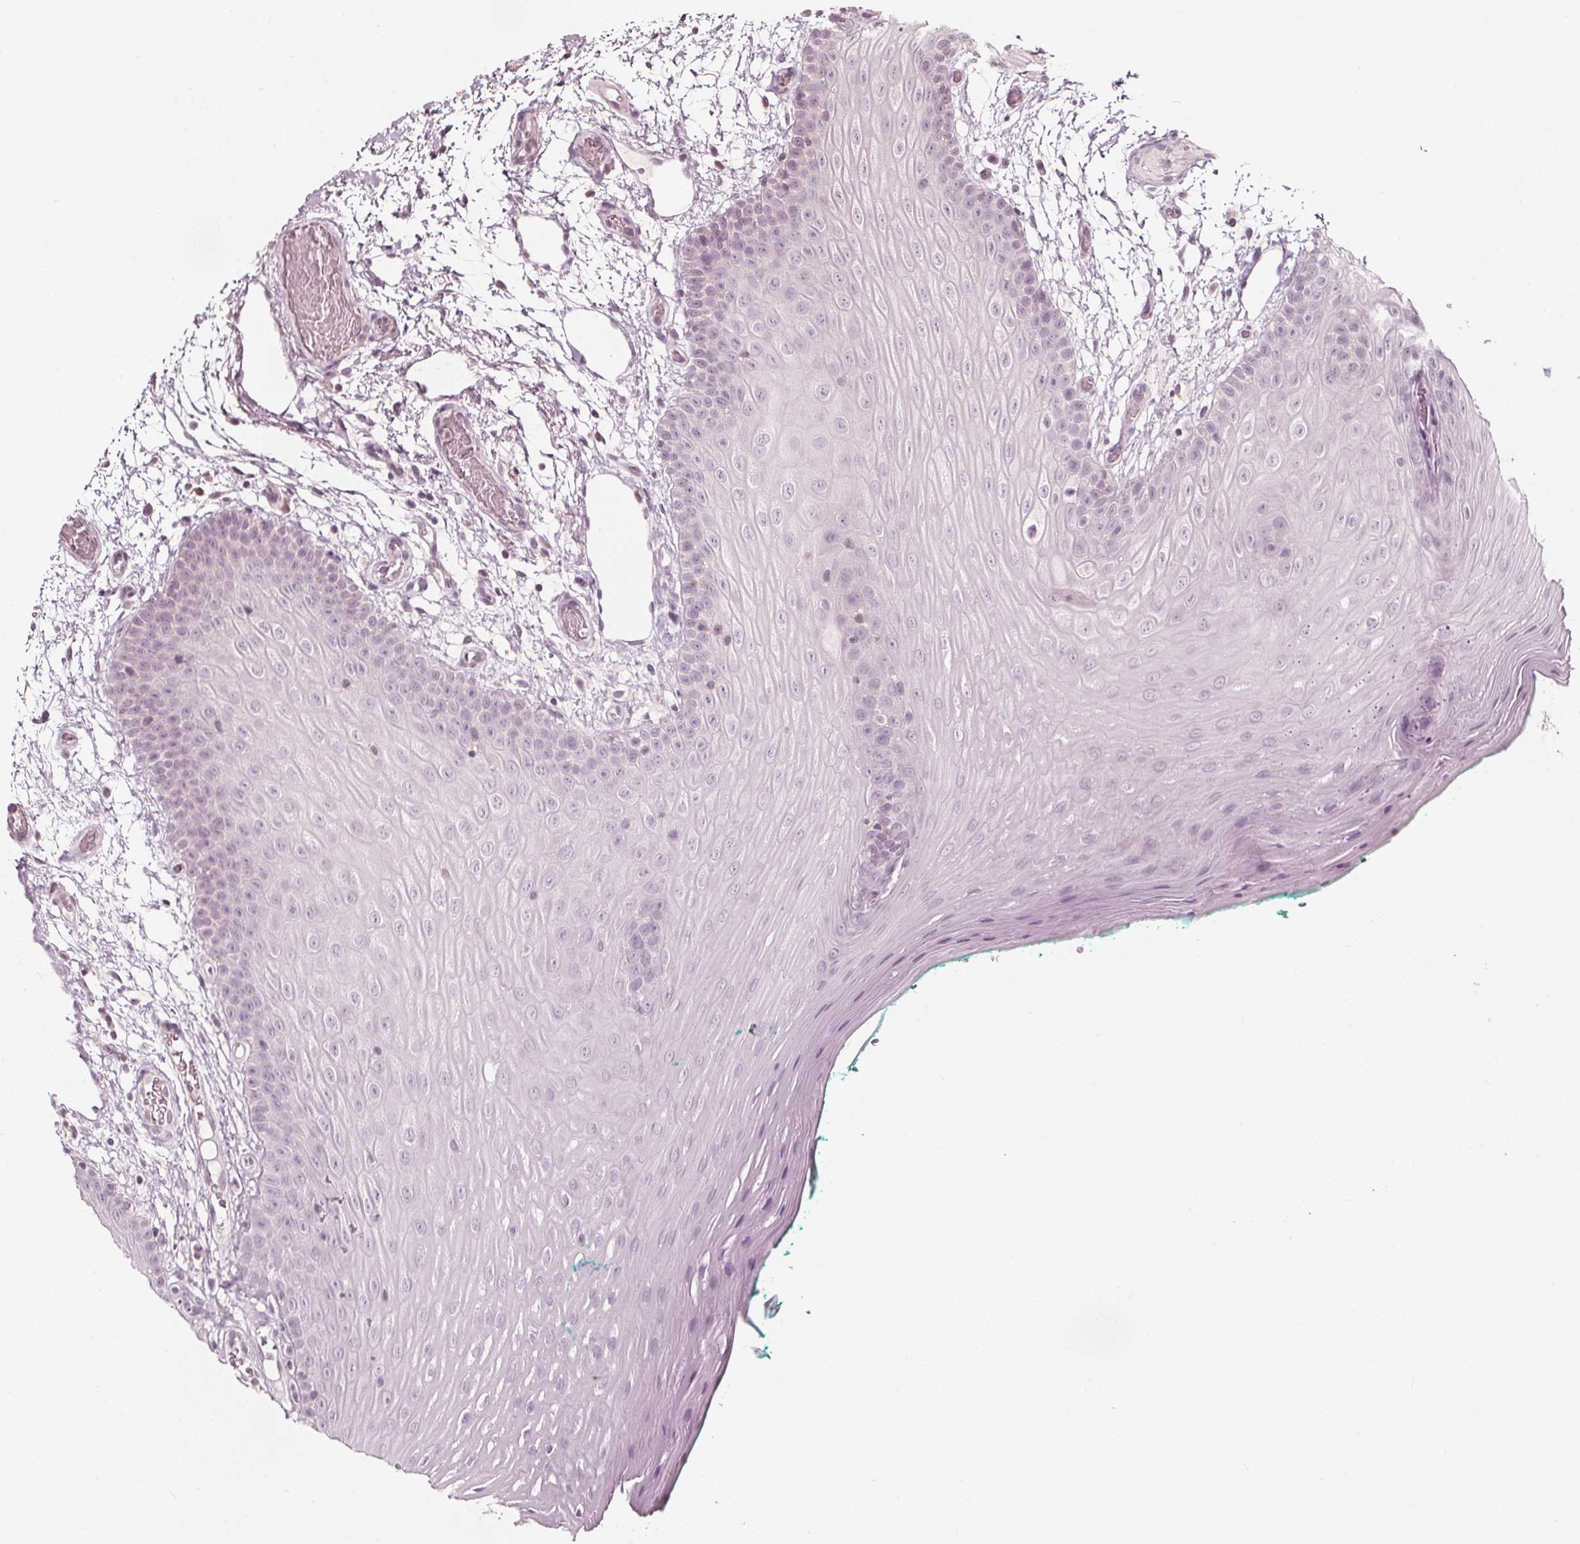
{"staining": {"intensity": "negative", "quantity": "none", "location": "none"}, "tissue": "oral mucosa", "cell_type": "Squamous epithelial cells", "image_type": "normal", "snomed": [{"axis": "morphology", "description": "Normal tissue, NOS"}, {"axis": "morphology", "description": "Squamous cell carcinoma, NOS"}, {"axis": "topography", "description": "Oral tissue"}, {"axis": "topography", "description": "Head-Neck"}], "caption": "The photomicrograph exhibits no significant staining in squamous epithelial cells of oral mucosa.", "gene": "AIP", "patient": {"sex": "male", "age": 78}}